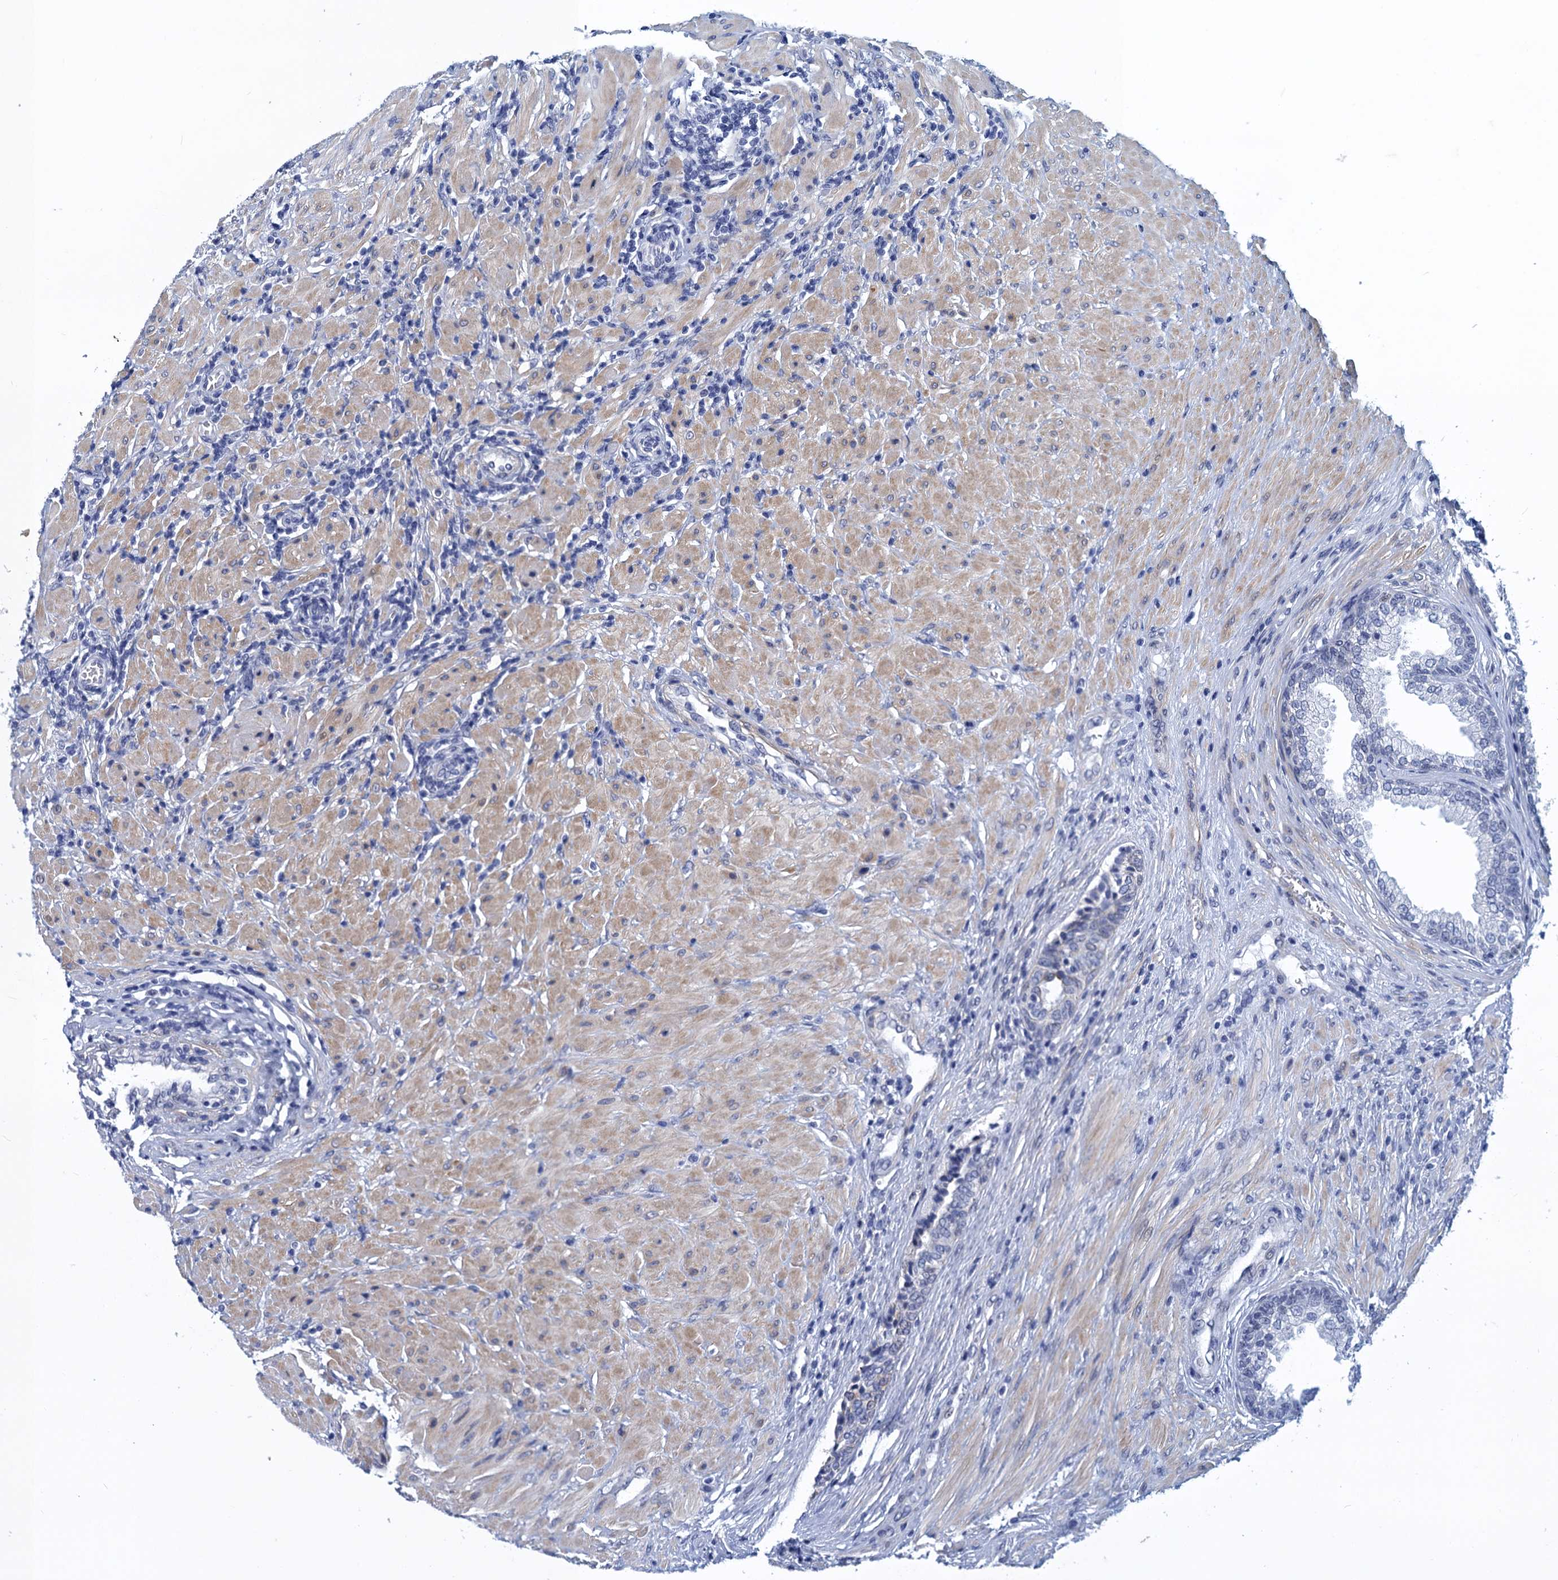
{"staining": {"intensity": "negative", "quantity": "none", "location": "none"}, "tissue": "prostate", "cell_type": "Glandular cells", "image_type": "normal", "snomed": [{"axis": "morphology", "description": "Normal tissue, NOS"}, {"axis": "topography", "description": "Prostate"}], "caption": "Prostate was stained to show a protein in brown. There is no significant positivity in glandular cells. The staining is performed using DAB brown chromogen with nuclei counter-stained in using hematoxylin.", "gene": "GINS3", "patient": {"sex": "male", "age": 76}}